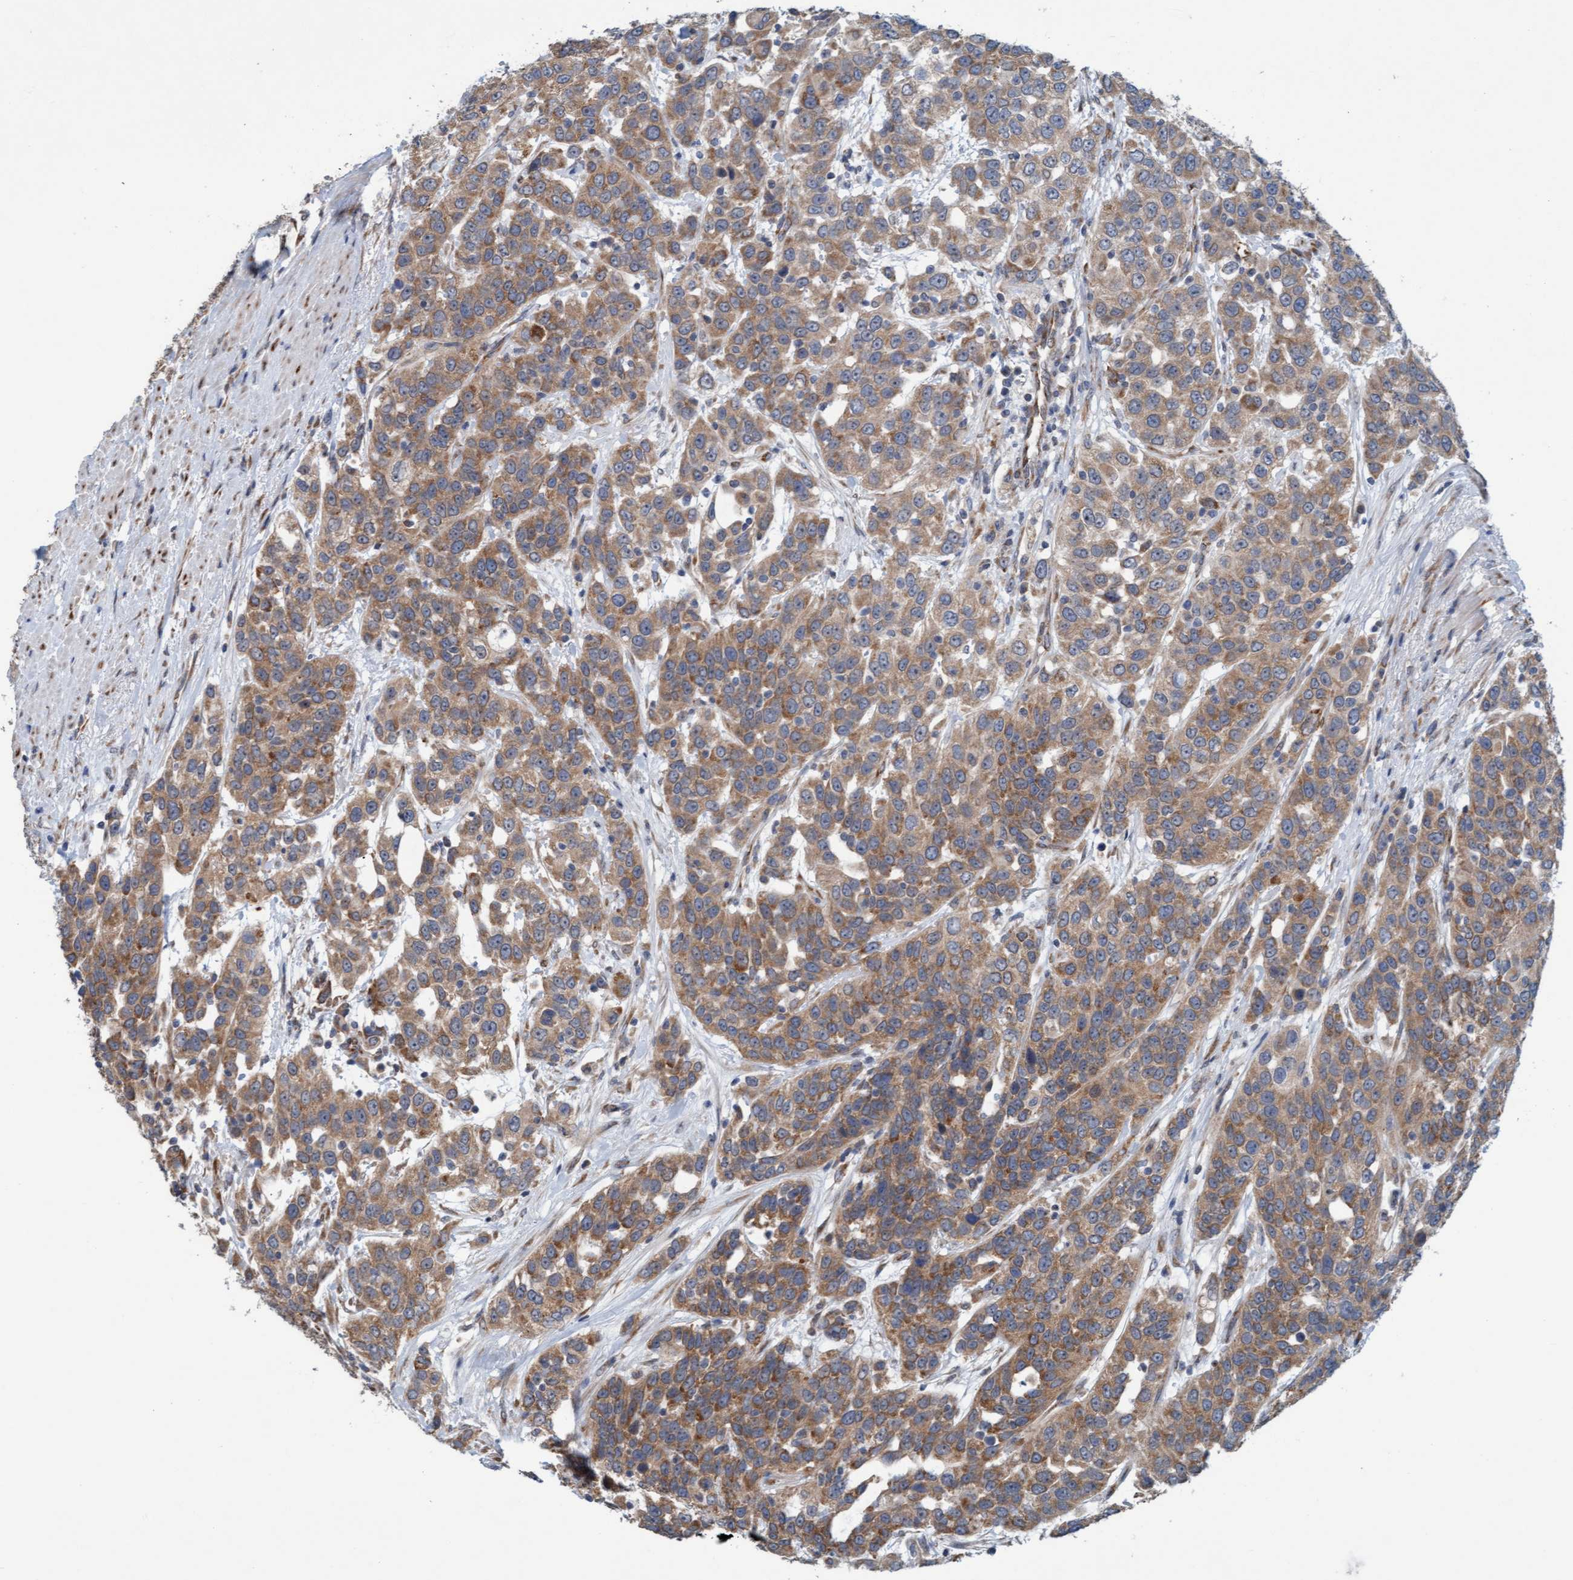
{"staining": {"intensity": "moderate", "quantity": ">75%", "location": "cytoplasmic/membranous"}, "tissue": "urothelial cancer", "cell_type": "Tumor cells", "image_type": "cancer", "snomed": [{"axis": "morphology", "description": "Urothelial carcinoma, High grade"}, {"axis": "topography", "description": "Urinary bladder"}], "caption": "The immunohistochemical stain highlights moderate cytoplasmic/membranous positivity in tumor cells of high-grade urothelial carcinoma tissue. (IHC, brightfield microscopy, high magnification).", "gene": "ZNF566", "patient": {"sex": "female", "age": 80}}